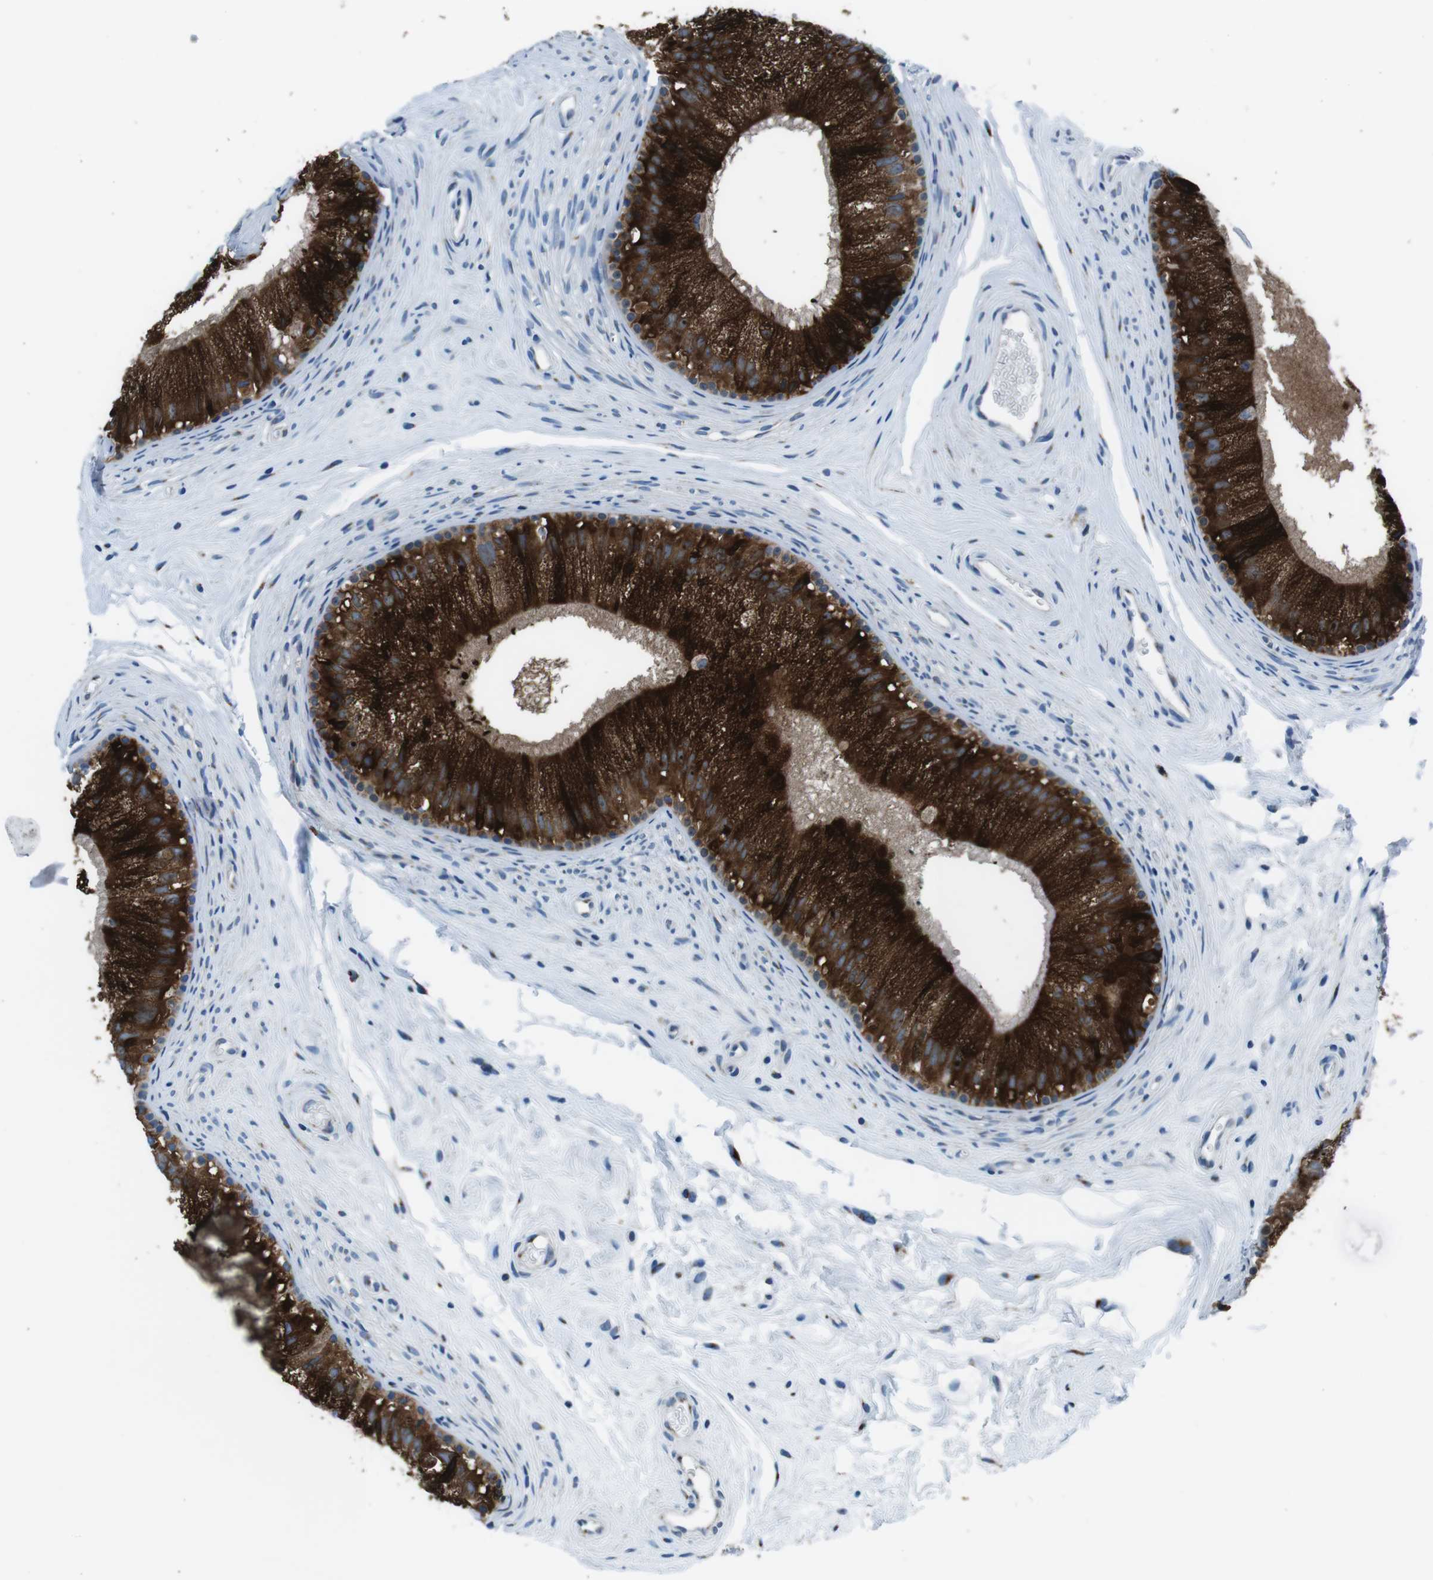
{"staining": {"intensity": "strong", "quantity": ">75%", "location": "cytoplasmic/membranous"}, "tissue": "epididymis", "cell_type": "Glandular cells", "image_type": "normal", "snomed": [{"axis": "morphology", "description": "Normal tissue, NOS"}, {"axis": "topography", "description": "Epididymis"}], "caption": "Immunohistochemistry image of benign epididymis: human epididymis stained using immunohistochemistry shows high levels of strong protein expression localized specifically in the cytoplasmic/membranous of glandular cells, appearing as a cytoplasmic/membranous brown color.", "gene": "NUCB2", "patient": {"sex": "male", "age": 56}}